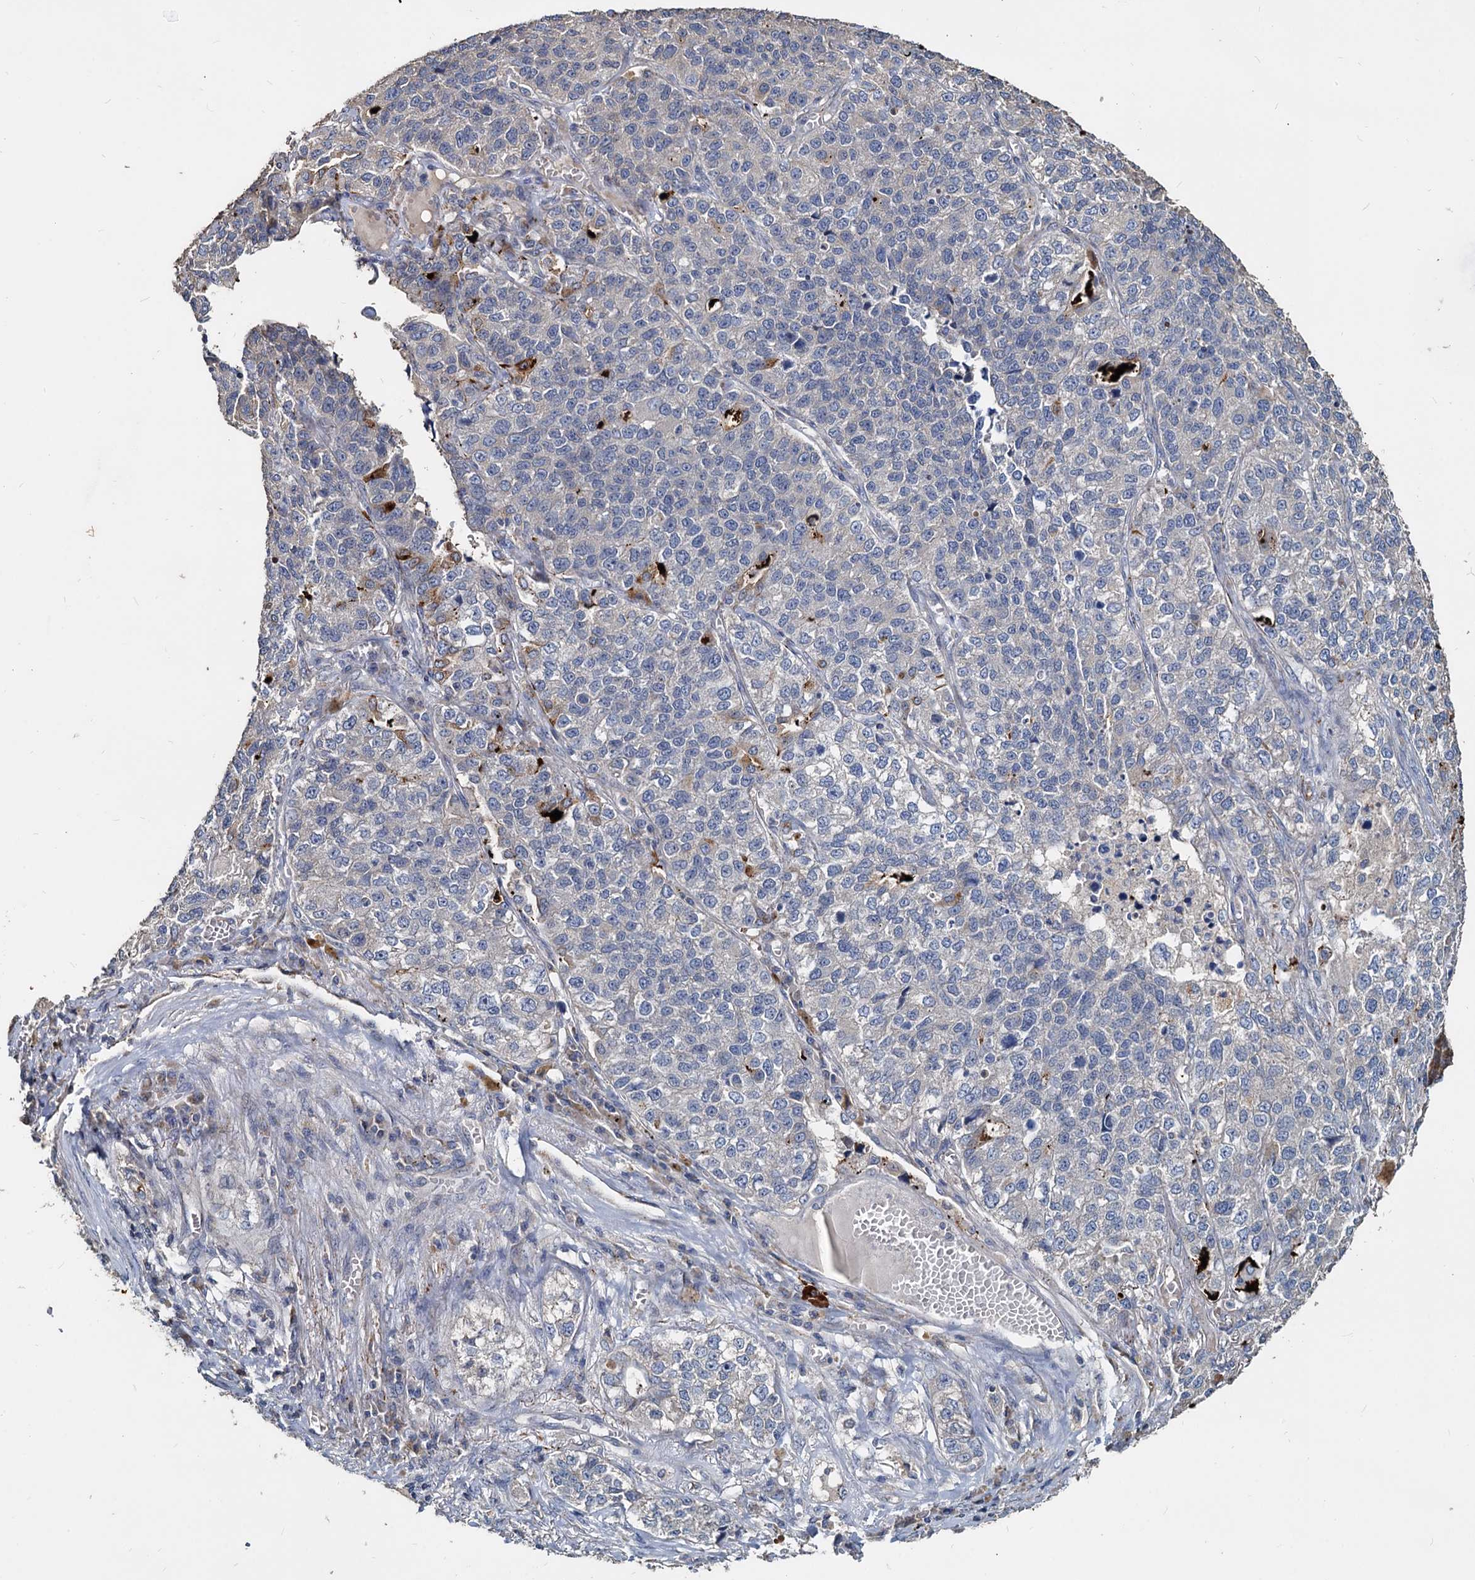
{"staining": {"intensity": "negative", "quantity": "none", "location": "none"}, "tissue": "lung cancer", "cell_type": "Tumor cells", "image_type": "cancer", "snomed": [{"axis": "morphology", "description": "Adenocarcinoma, NOS"}, {"axis": "topography", "description": "Lung"}], "caption": "Immunohistochemical staining of lung cancer (adenocarcinoma) demonstrates no significant positivity in tumor cells.", "gene": "DEPDC4", "patient": {"sex": "male", "age": 49}}